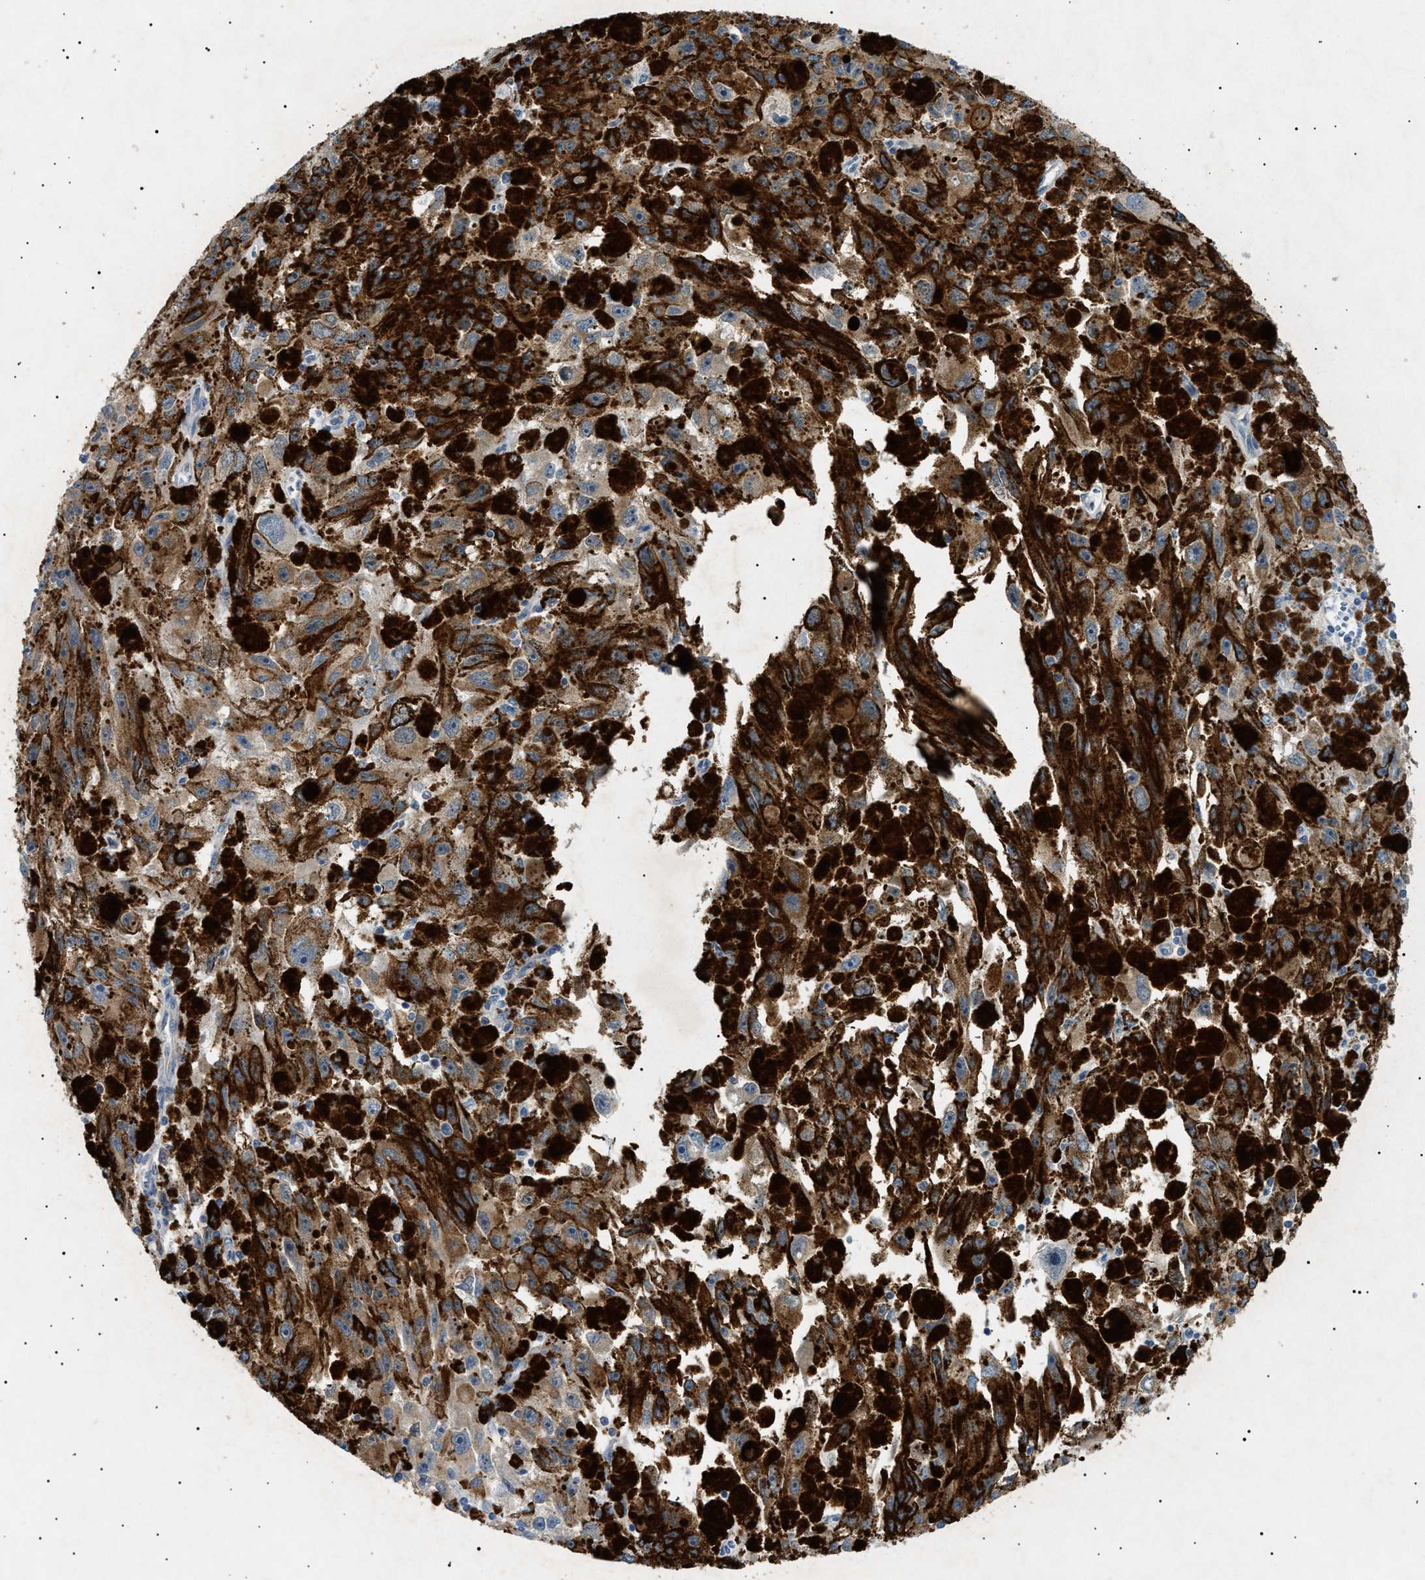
{"staining": {"intensity": "moderate", "quantity": ">75%", "location": "cytoplasmic/membranous"}, "tissue": "melanoma", "cell_type": "Tumor cells", "image_type": "cancer", "snomed": [{"axis": "morphology", "description": "Malignant melanoma, NOS"}, {"axis": "topography", "description": "Skin"}], "caption": "Moderate cytoplasmic/membranous staining is present in about >75% of tumor cells in melanoma. (DAB IHC, brown staining for protein, blue staining for nuclei).", "gene": "SIRT5", "patient": {"sex": "female", "age": 104}}